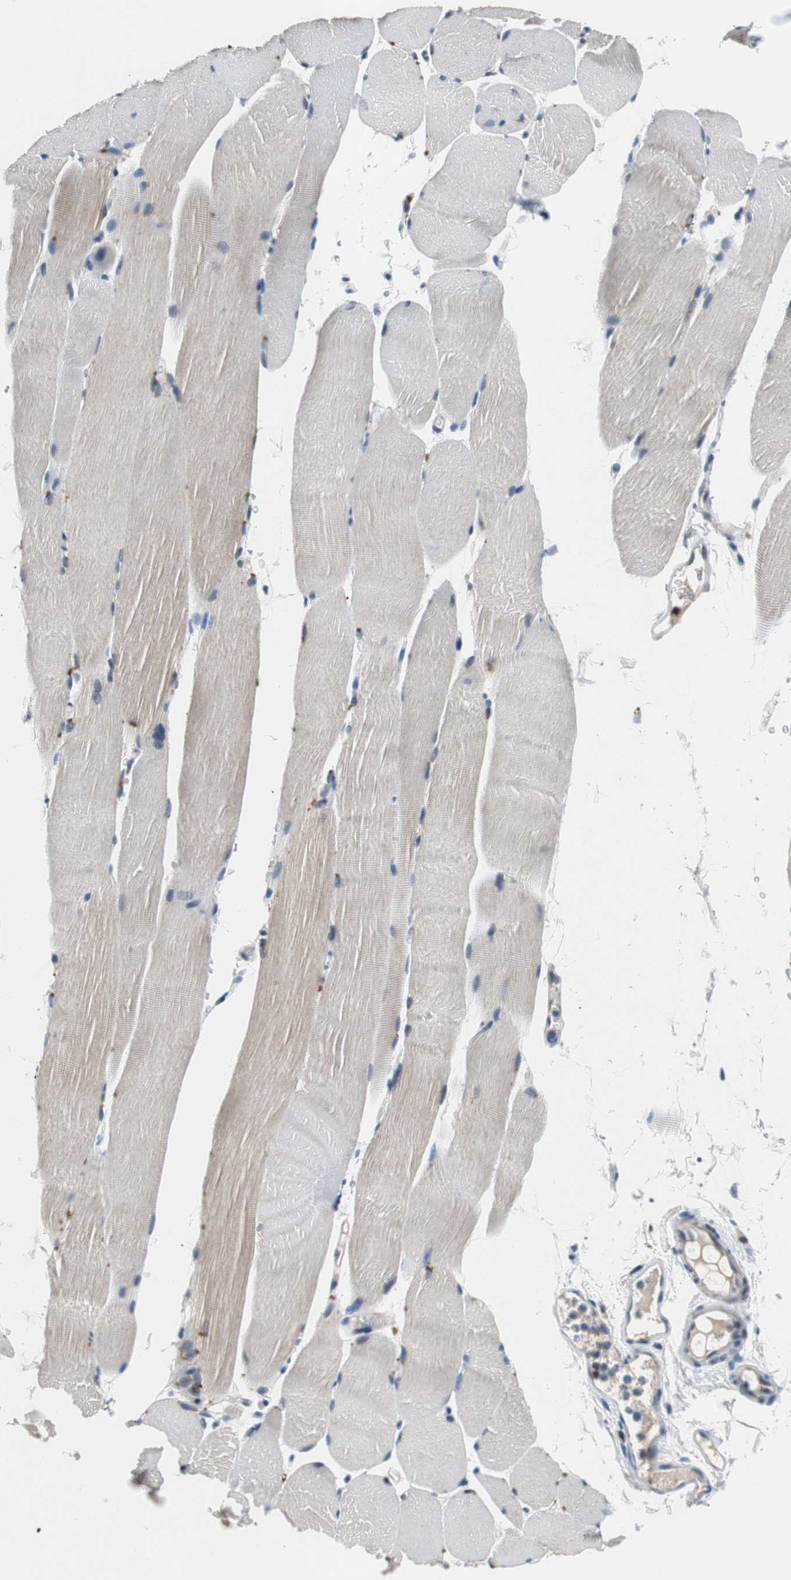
{"staining": {"intensity": "negative", "quantity": "none", "location": "none"}, "tissue": "skeletal muscle", "cell_type": "Myocytes", "image_type": "normal", "snomed": [{"axis": "morphology", "description": "Normal tissue, NOS"}, {"axis": "topography", "description": "Skeletal muscle"}, {"axis": "topography", "description": "Parathyroid gland"}], "caption": "An image of skeletal muscle stained for a protein shows no brown staining in myocytes. (DAB (3,3'-diaminobenzidine) immunohistochemistry (IHC) with hematoxylin counter stain).", "gene": "PITRM1", "patient": {"sex": "female", "age": 37}}